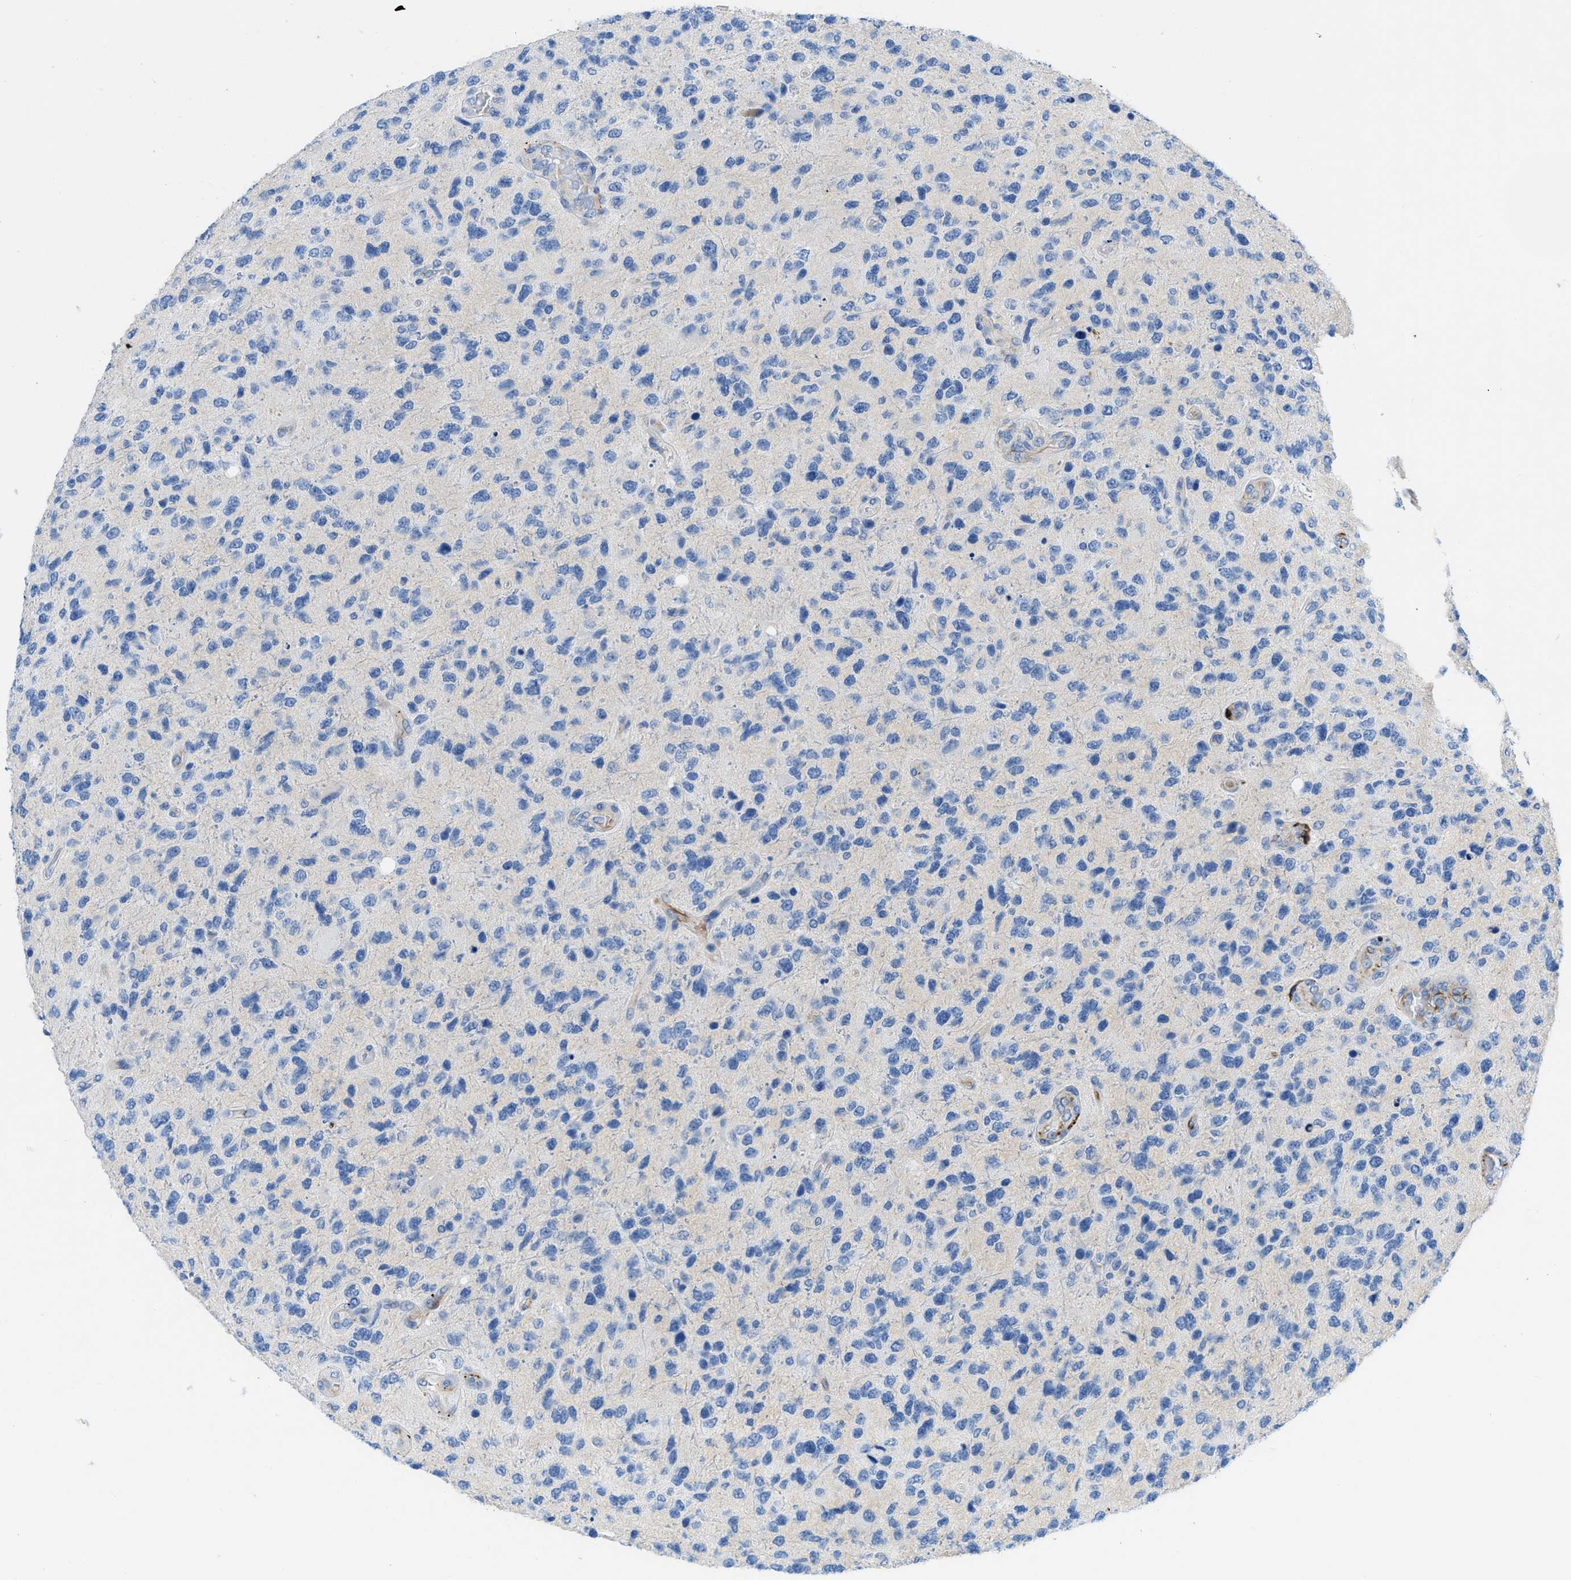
{"staining": {"intensity": "negative", "quantity": "none", "location": "none"}, "tissue": "glioma", "cell_type": "Tumor cells", "image_type": "cancer", "snomed": [{"axis": "morphology", "description": "Glioma, malignant, High grade"}, {"axis": "topography", "description": "Brain"}], "caption": "Immunohistochemical staining of human malignant glioma (high-grade) displays no significant positivity in tumor cells.", "gene": "XCR1", "patient": {"sex": "female", "age": 58}}